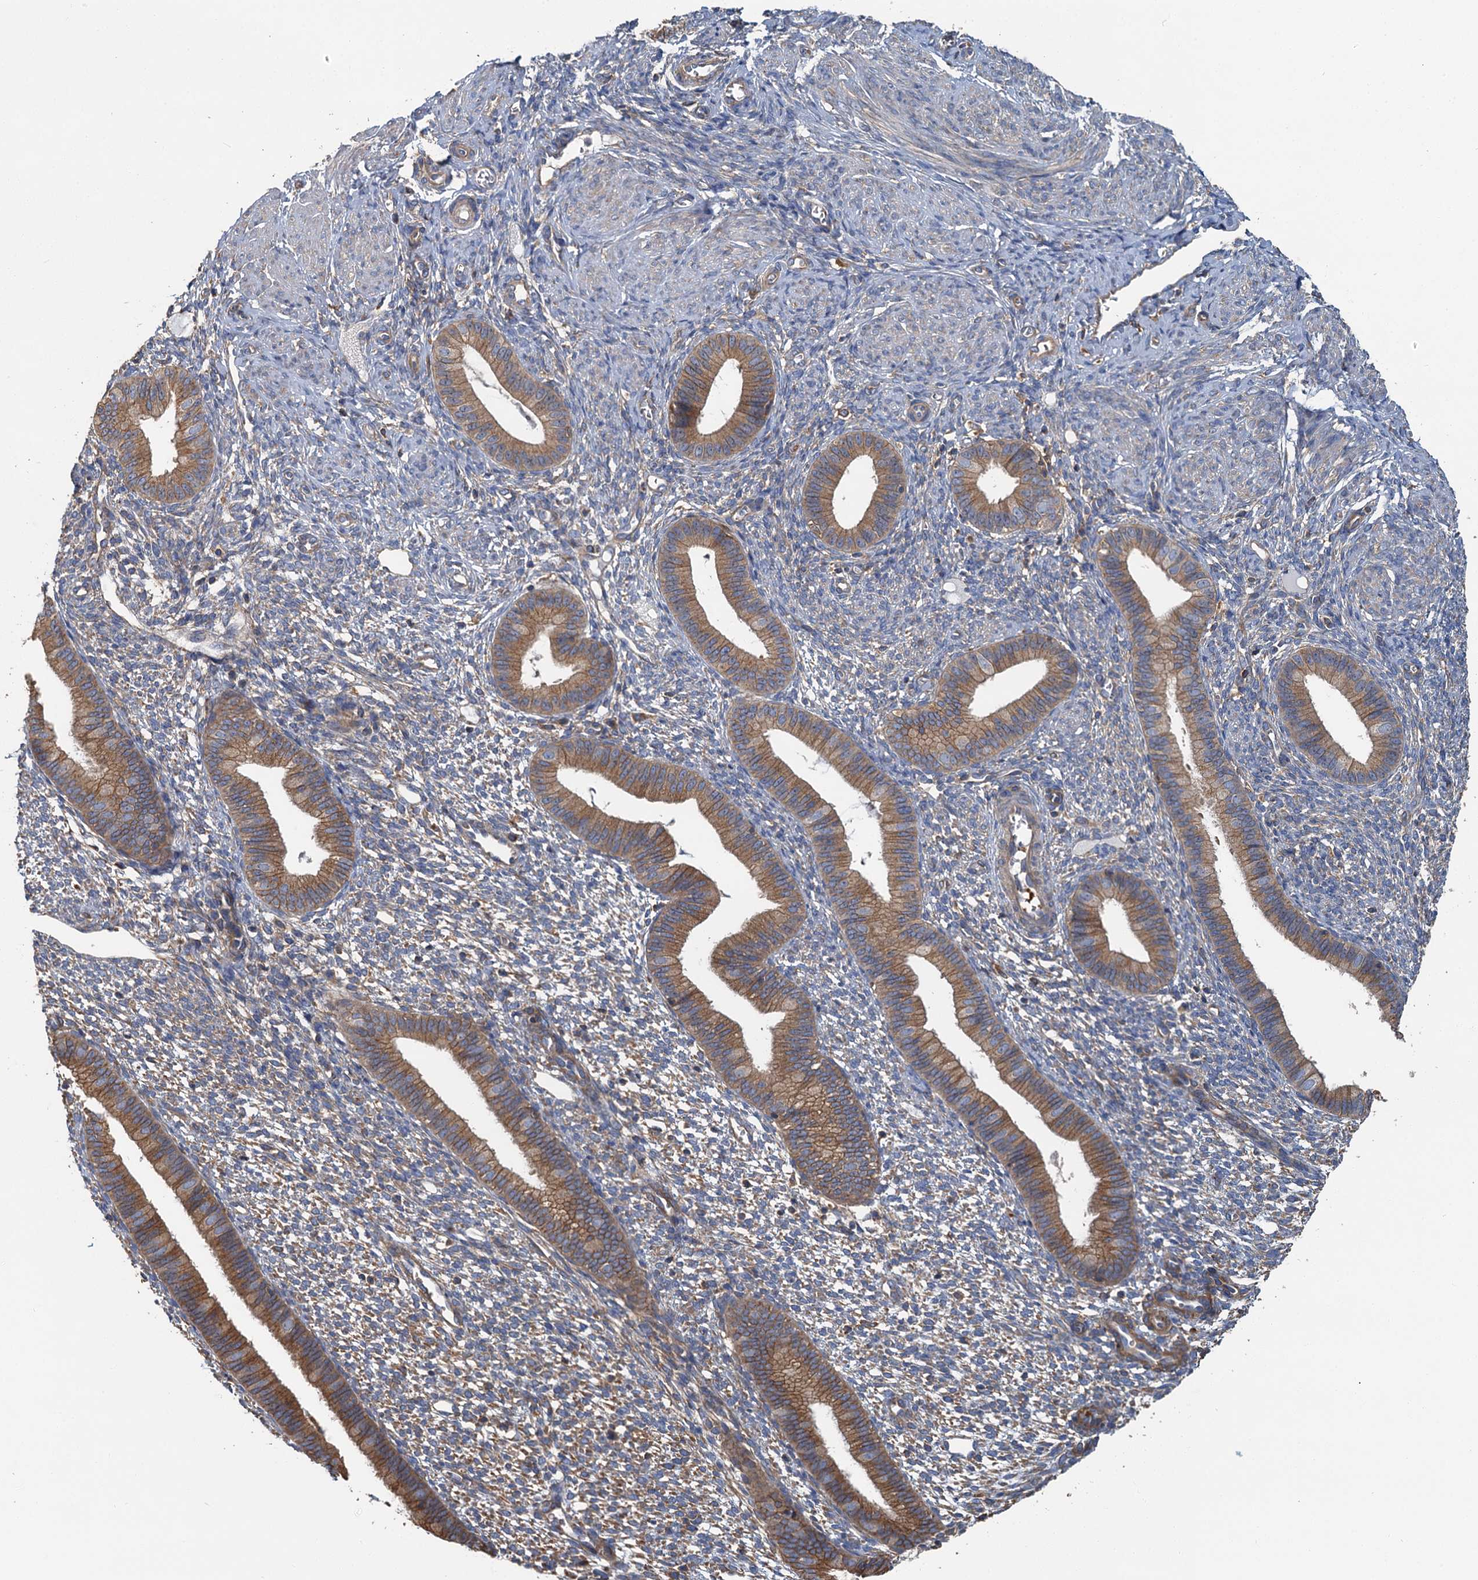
{"staining": {"intensity": "weak", "quantity": "<25%", "location": "cytoplasmic/membranous"}, "tissue": "endometrium", "cell_type": "Cells in endometrial stroma", "image_type": "normal", "snomed": [{"axis": "morphology", "description": "Normal tissue, NOS"}, {"axis": "topography", "description": "Endometrium"}], "caption": "Immunohistochemical staining of benign endometrium shows no significant staining in cells in endometrial stroma. (Stains: DAB immunohistochemistry with hematoxylin counter stain, Microscopy: brightfield microscopy at high magnification).", "gene": "PPIP5K1", "patient": {"sex": "female", "age": 46}}